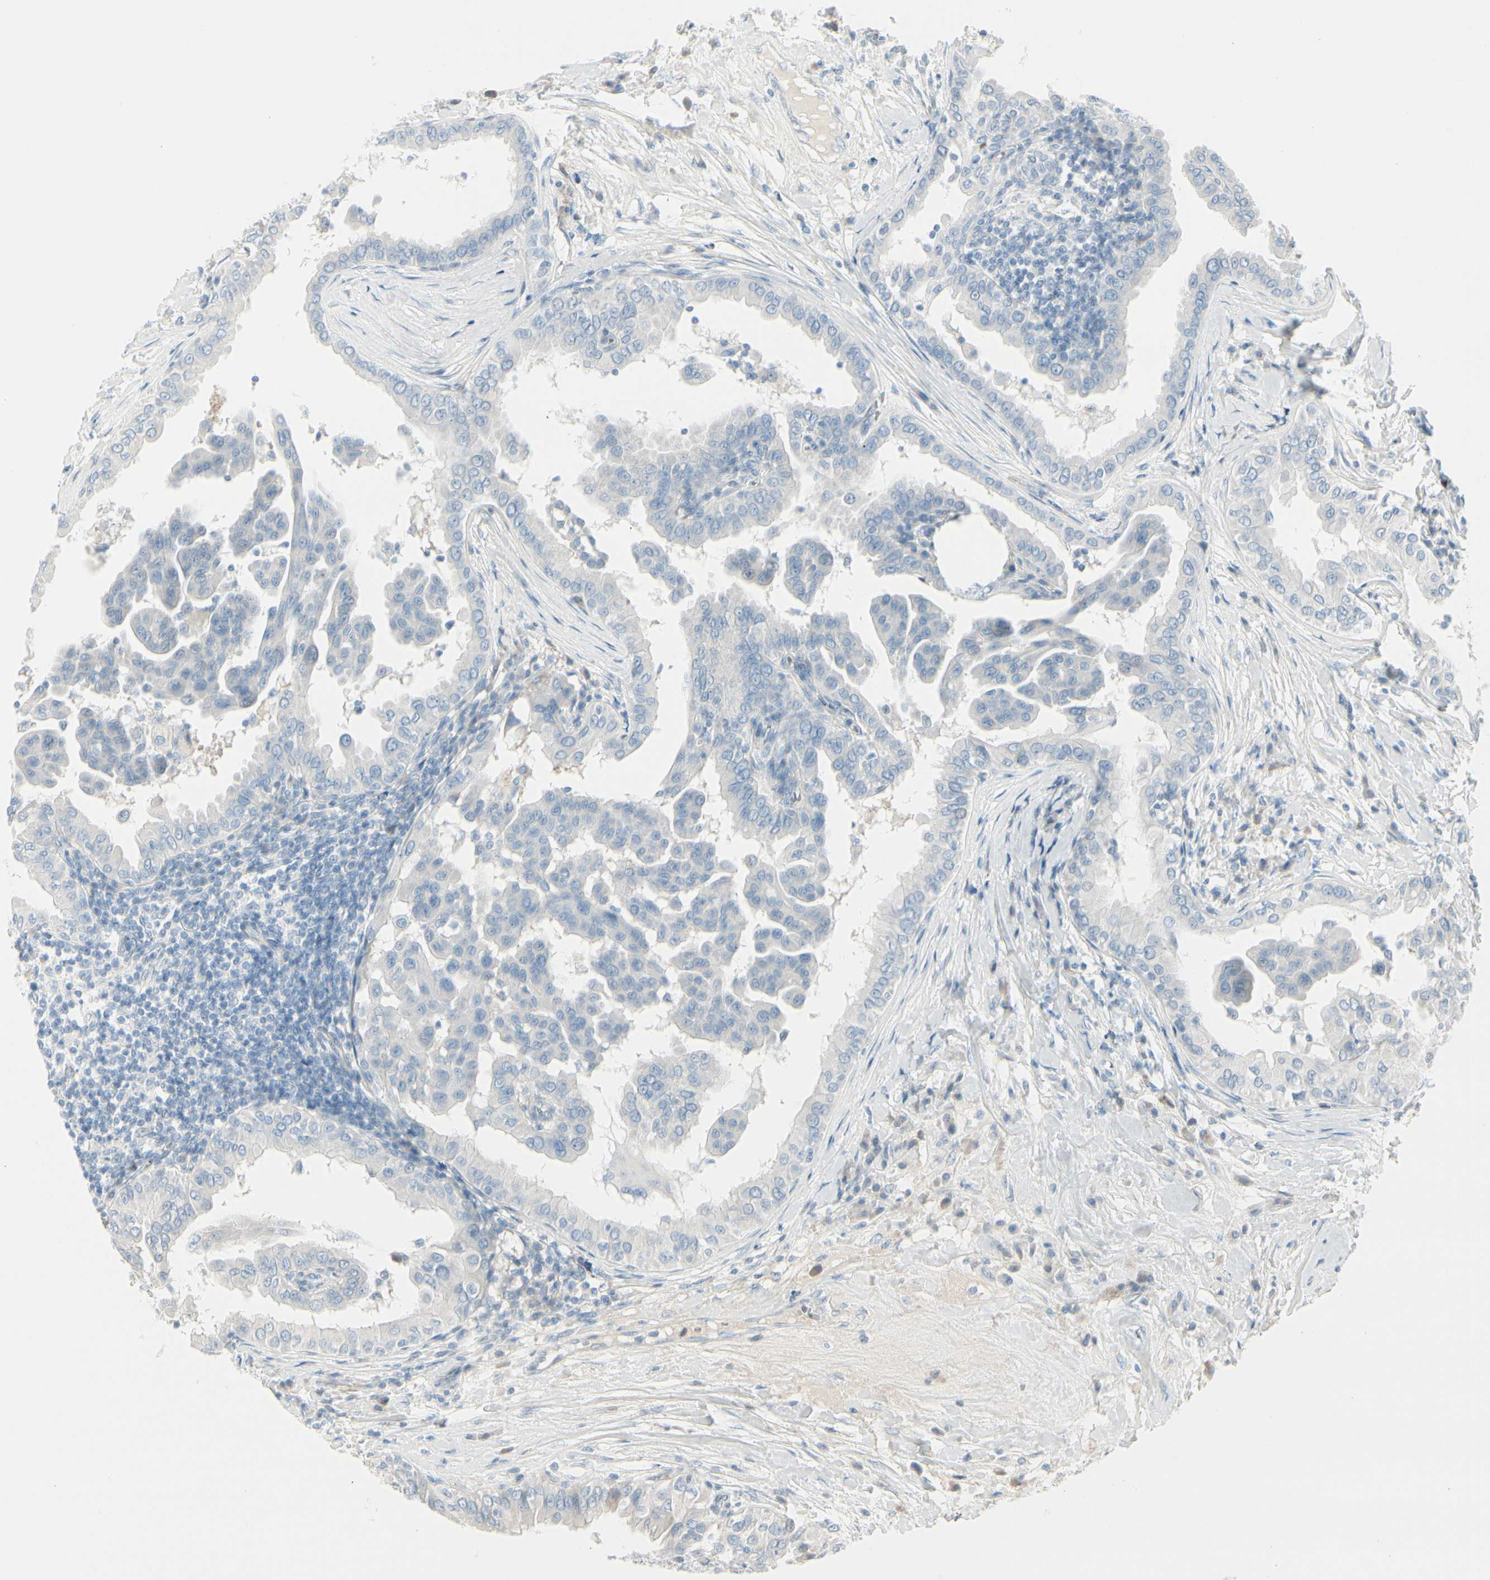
{"staining": {"intensity": "negative", "quantity": "none", "location": "none"}, "tissue": "thyroid cancer", "cell_type": "Tumor cells", "image_type": "cancer", "snomed": [{"axis": "morphology", "description": "Papillary adenocarcinoma, NOS"}, {"axis": "topography", "description": "Thyroid gland"}], "caption": "Tumor cells are negative for protein expression in human thyroid papillary adenocarcinoma.", "gene": "CDHR5", "patient": {"sex": "male", "age": 33}}